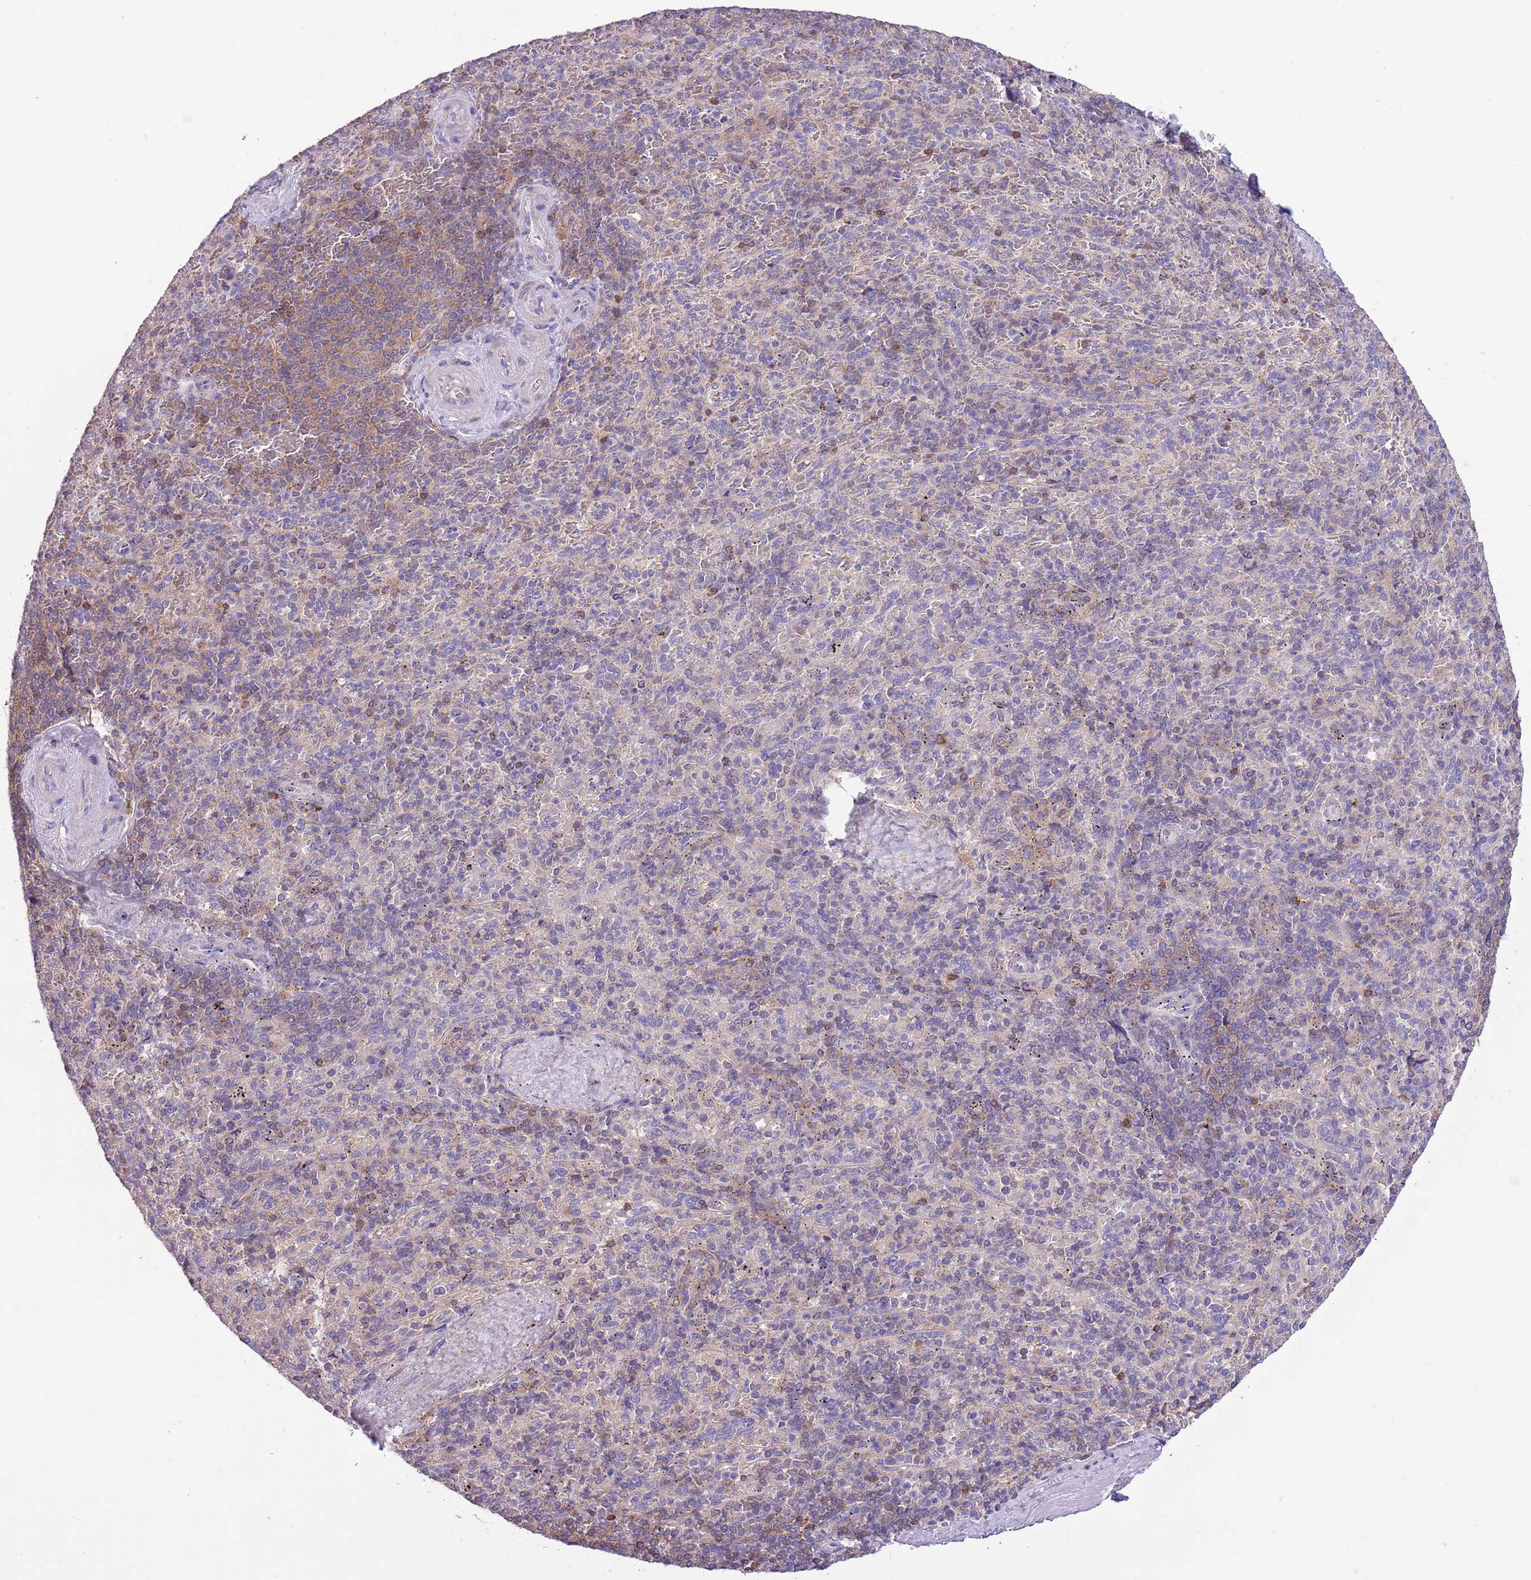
{"staining": {"intensity": "negative", "quantity": "none", "location": "none"}, "tissue": "spleen", "cell_type": "Cells in red pulp", "image_type": "normal", "snomed": [{"axis": "morphology", "description": "Normal tissue, NOS"}, {"axis": "topography", "description": "Spleen"}], "caption": "Immunohistochemistry histopathology image of unremarkable spleen stained for a protein (brown), which shows no expression in cells in red pulp. (DAB (3,3'-diaminobenzidine) IHC visualized using brightfield microscopy, high magnification).", "gene": "PRR32", "patient": {"sex": "male", "age": 82}}